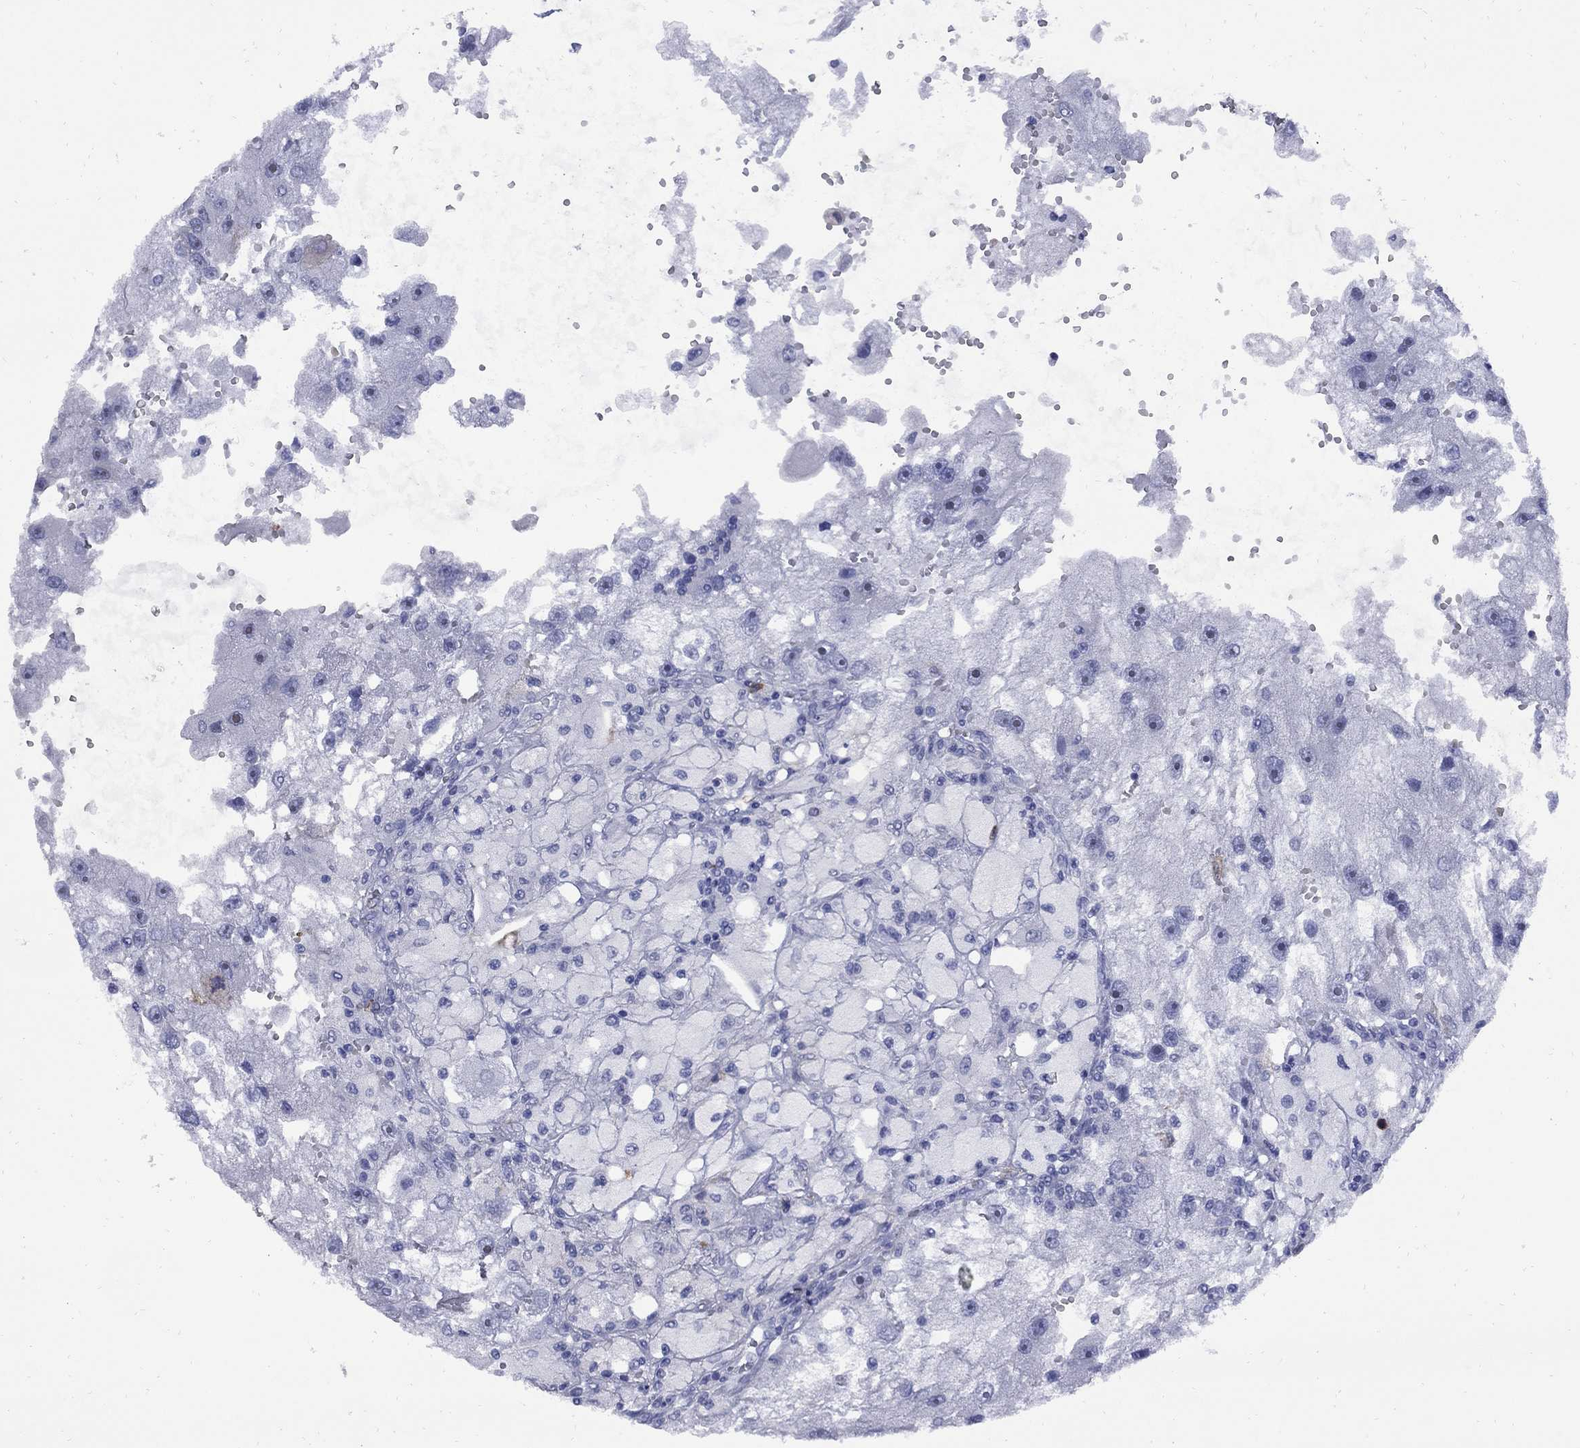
{"staining": {"intensity": "negative", "quantity": "none", "location": "none"}, "tissue": "renal cancer", "cell_type": "Tumor cells", "image_type": "cancer", "snomed": [{"axis": "morphology", "description": "Adenocarcinoma, NOS"}, {"axis": "topography", "description": "Kidney"}], "caption": "A high-resolution histopathology image shows IHC staining of renal cancer, which displays no significant positivity in tumor cells.", "gene": "TACC3", "patient": {"sex": "male", "age": 63}}